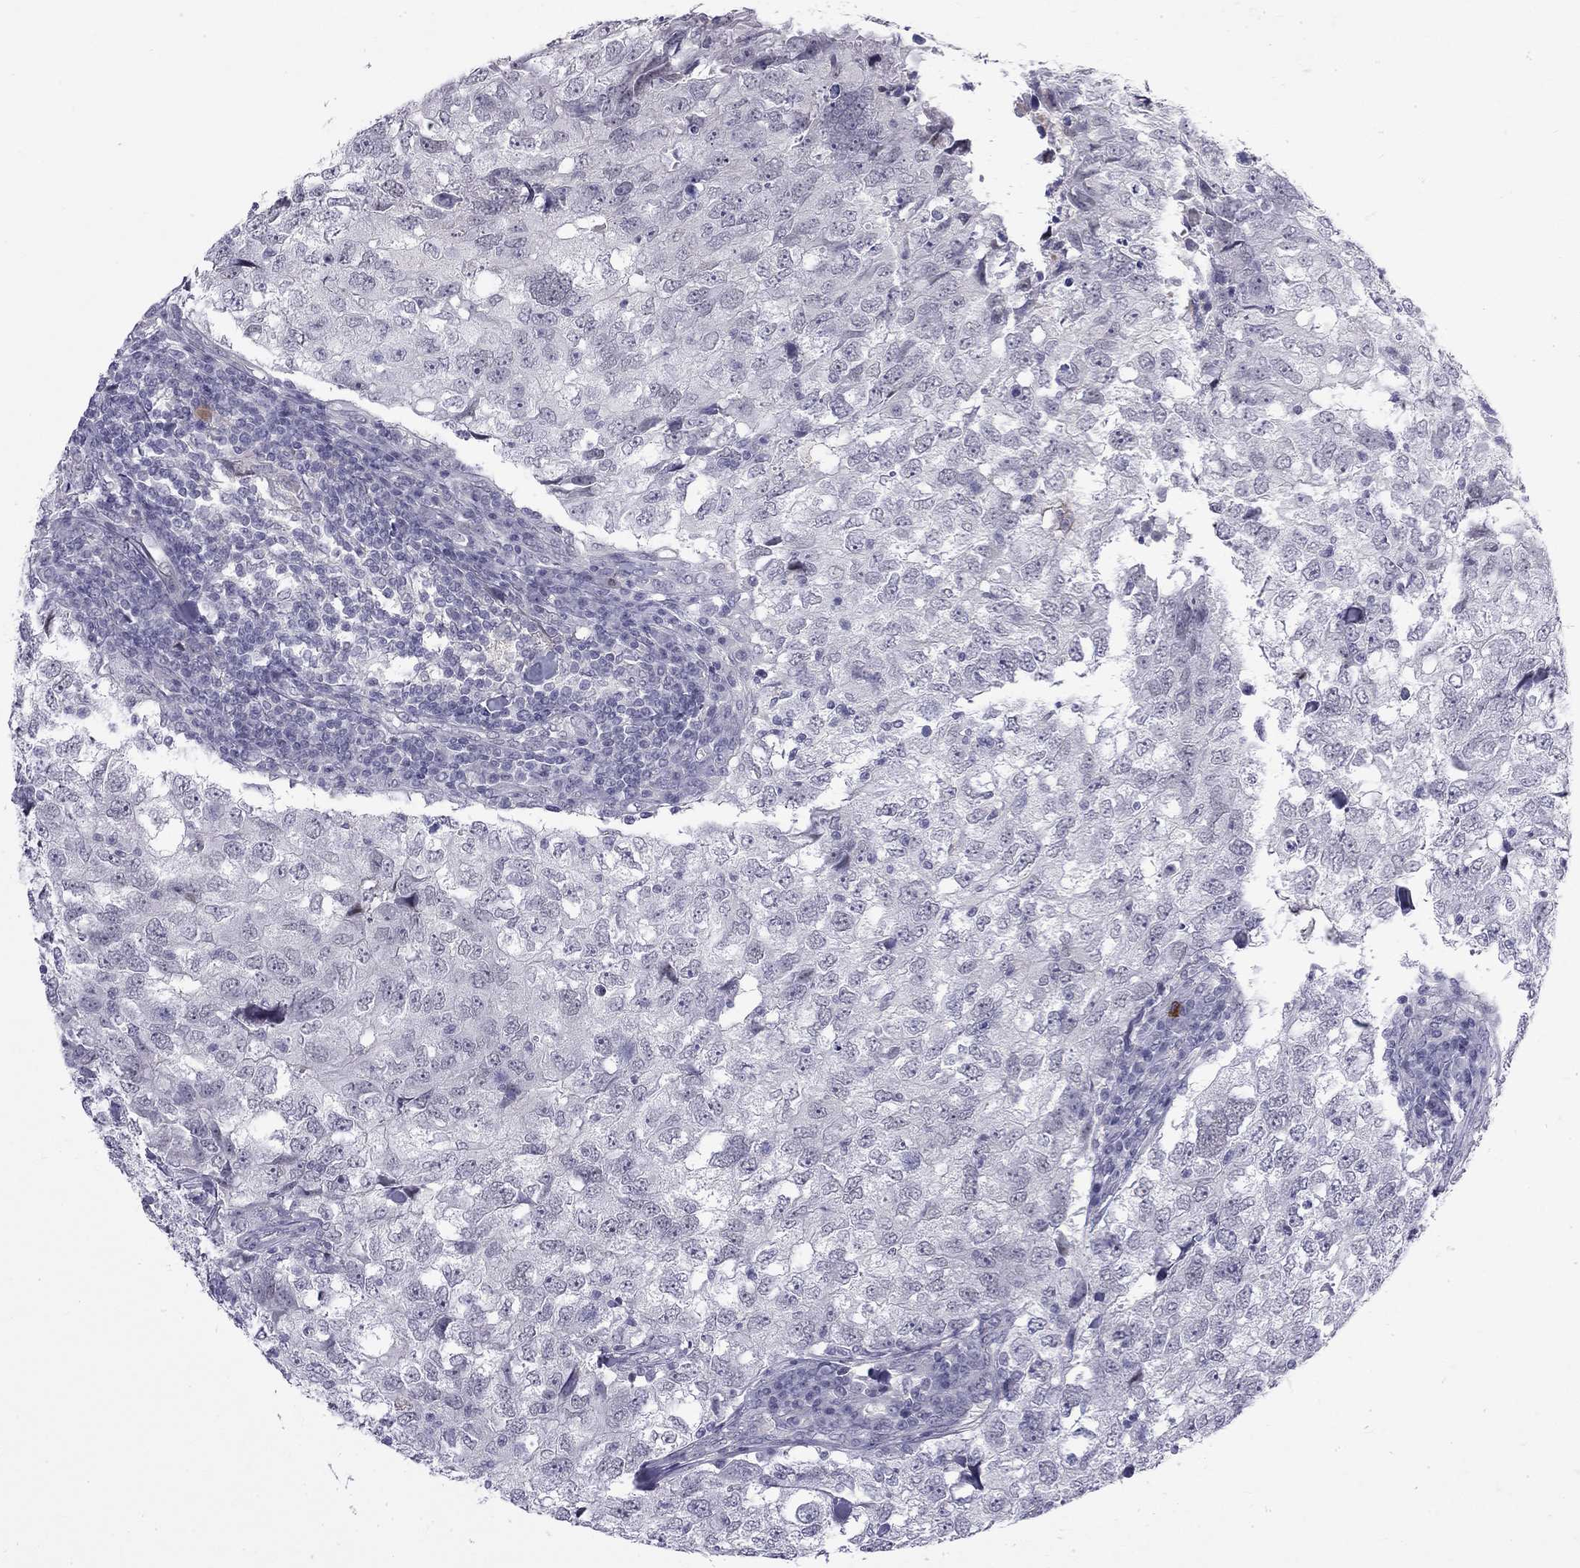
{"staining": {"intensity": "negative", "quantity": "none", "location": "none"}, "tissue": "breast cancer", "cell_type": "Tumor cells", "image_type": "cancer", "snomed": [{"axis": "morphology", "description": "Duct carcinoma"}, {"axis": "topography", "description": "Breast"}], "caption": "An immunohistochemistry histopathology image of breast cancer is shown. There is no staining in tumor cells of breast cancer.", "gene": "RTL9", "patient": {"sex": "female", "age": 30}}